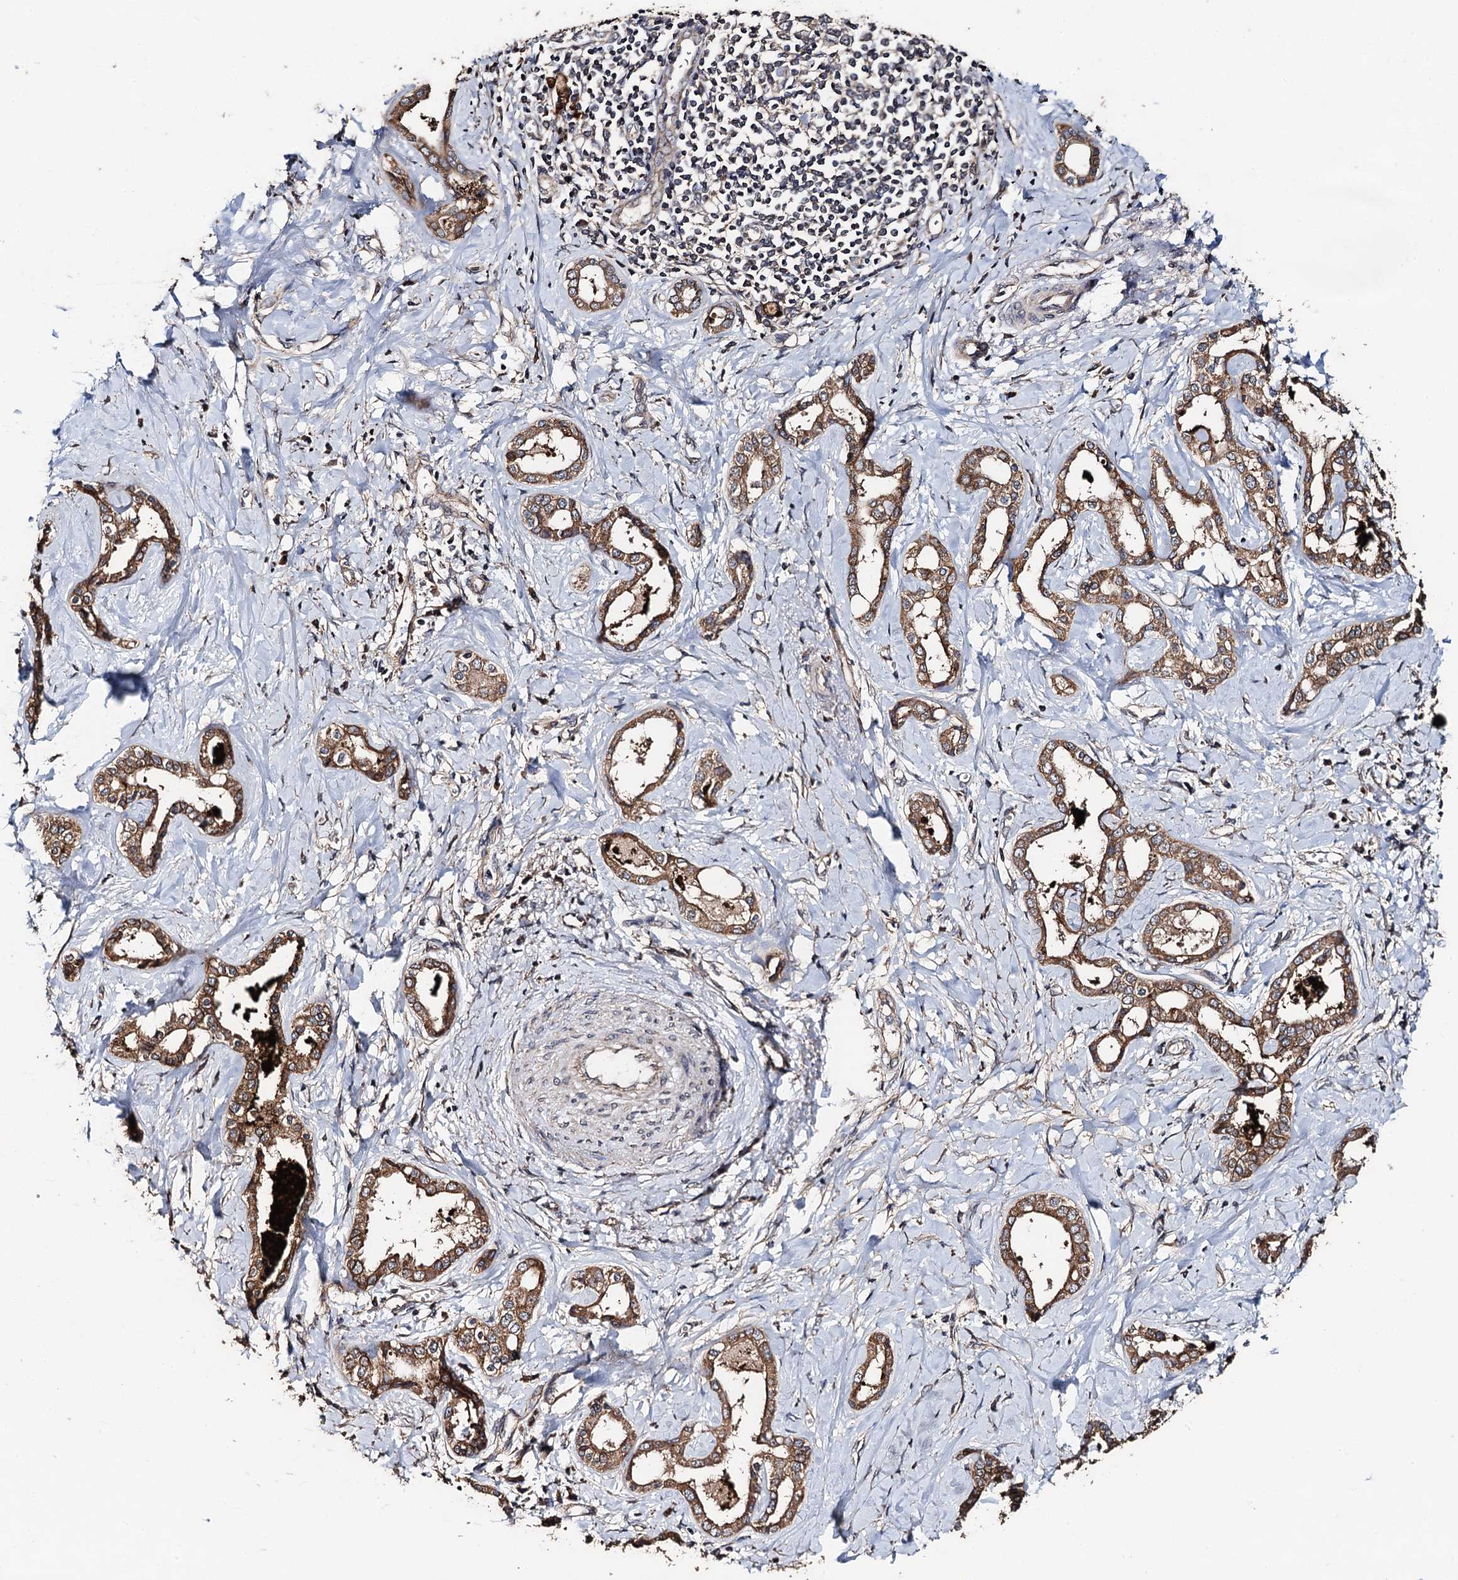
{"staining": {"intensity": "moderate", "quantity": ">75%", "location": "cytoplasmic/membranous"}, "tissue": "liver cancer", "cell_type": "Tumor cells", "image_type": "cancer", "snomed": [{"axis": "morphology", "description": "Cholangiocarcinoma"}, {"axis": "topography", "description": "Liver"}], "caption": "Protein expression analysis of human liver cancer (cholangiocarcinoma) reveals moderate cytoplasmic/membranous expression in approximately >75% of tumor cells. The staining is performed using DAB brown chromogen to label protein expression. The nuclei are counter-stained blue using hematoxylin.", "gene": "PPTC7", "patient": {"sex": "female", "age": 77}}